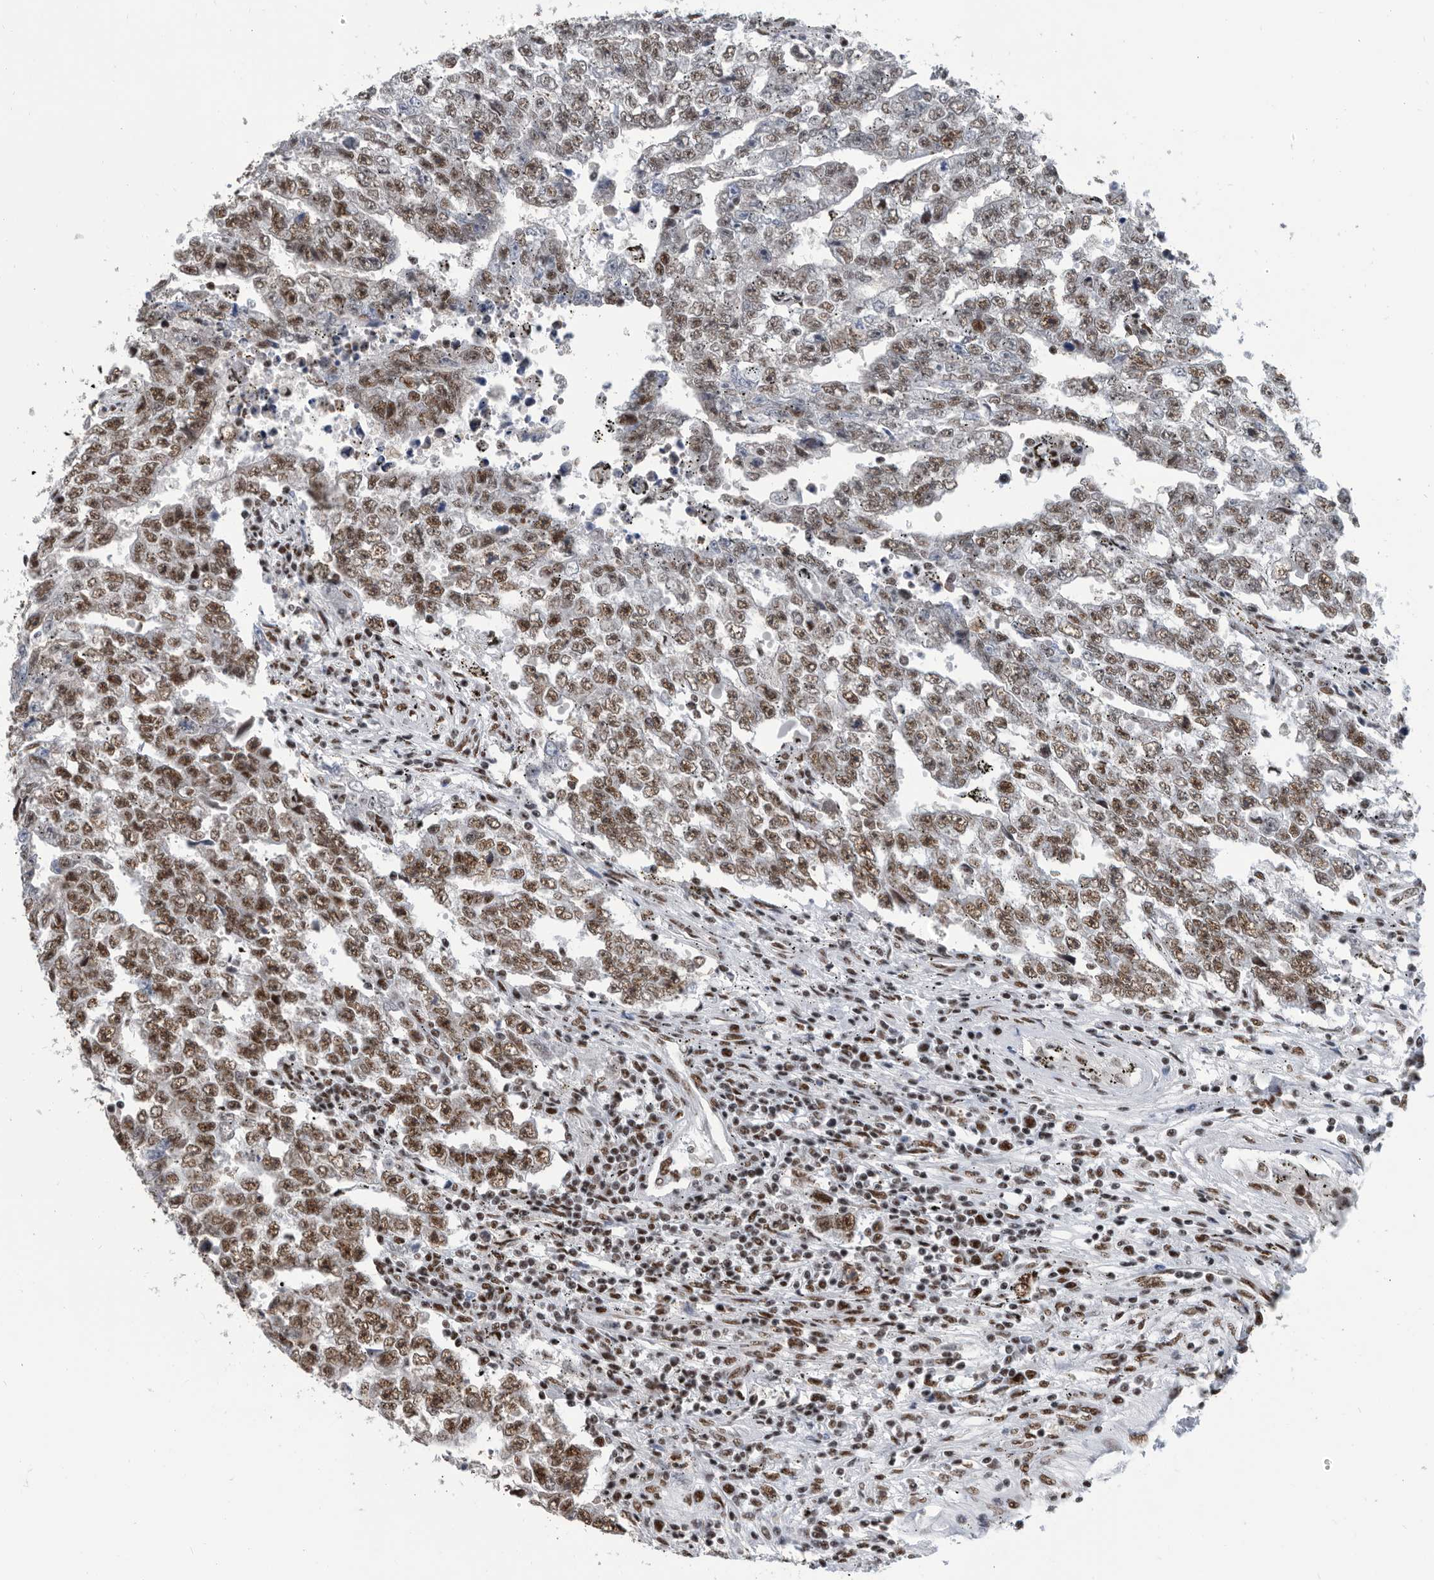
{"staining": {"intensity": "strong", "quantity": ">75%", "location": "nuclear"}, "tissue": "testis cancer", "cell_type": "Tumor cells", "image_type": "cancer", "snomed": [{"axis": "morphology", "description": "Carcinoma, Embryonal, NOS"}, {"axis": "topography", "description": "Testis"}], "caption": "High-magnification brightfield microscopy of testis cancer stained with DAB (3,3'-diaminobenzidine) (brown) and counterstained with hematoxylin (blue). tumor cells exhibit strong nuclear positivity is appreciated in about>75% of cells.", "gene": "SF3A1", "patient": {"sex": "male", "age": 25}}